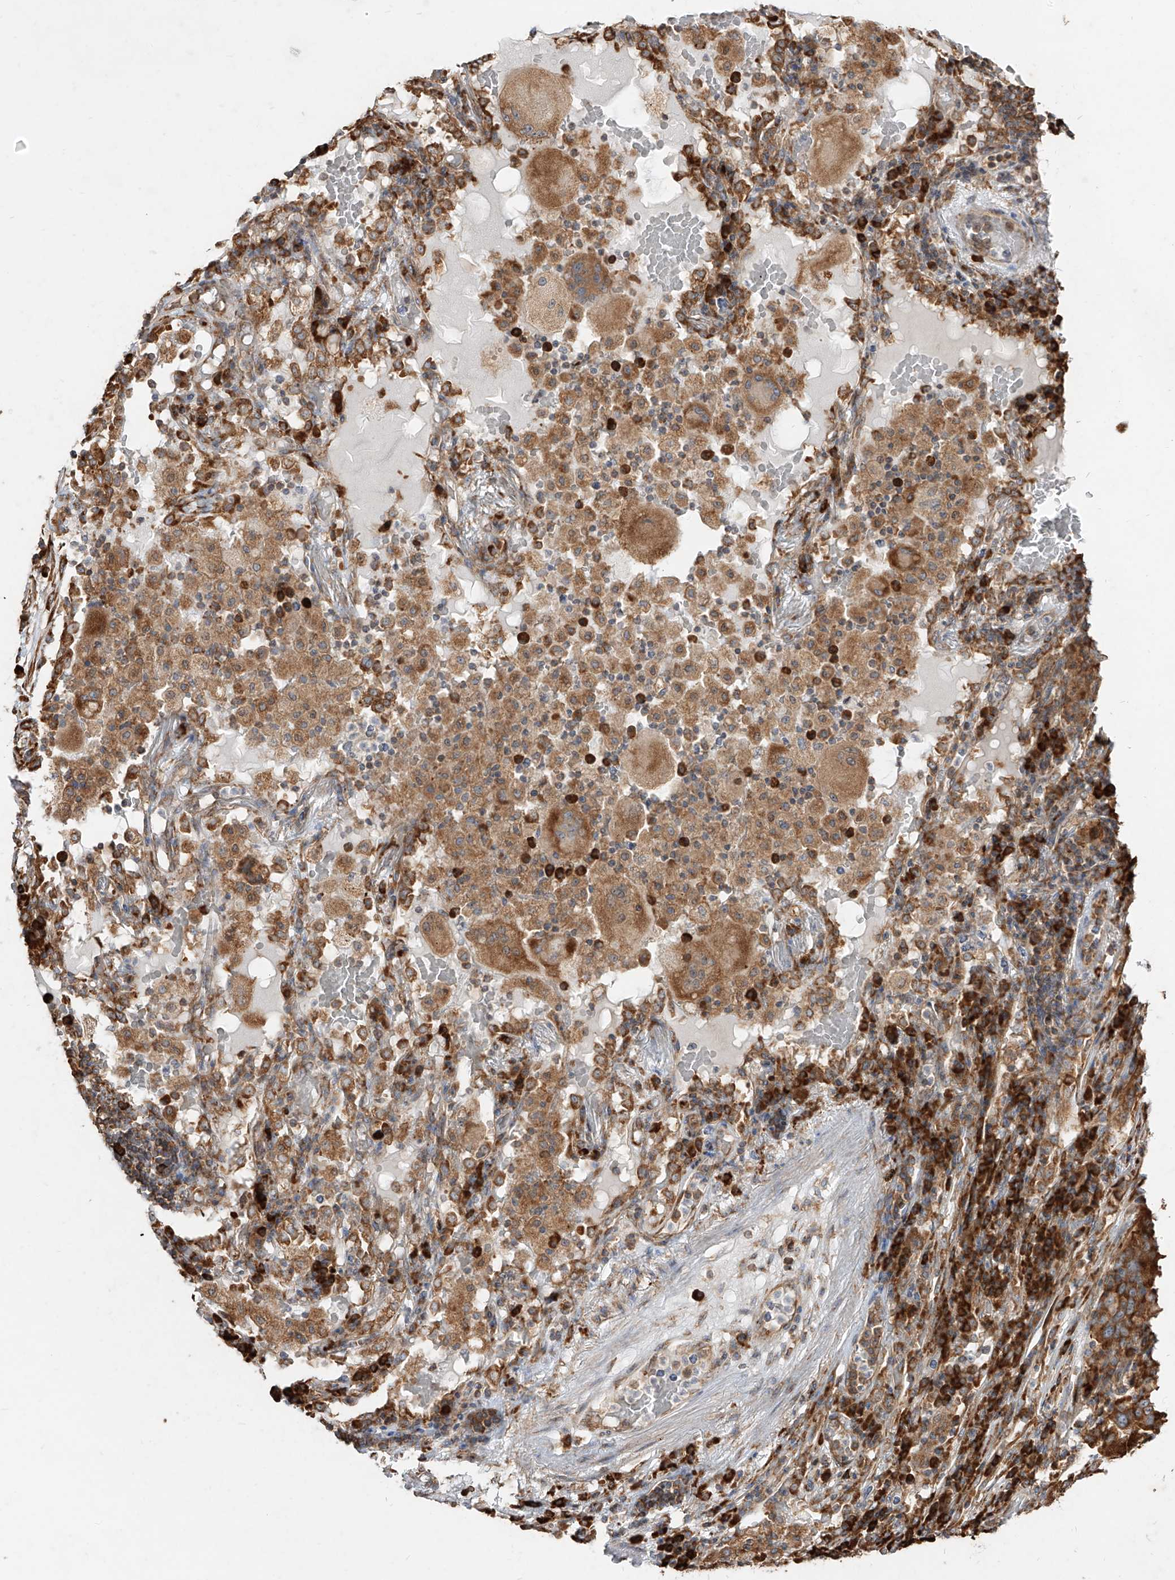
{"staining": {"intensity": "strong", "quantity": ">75%", "location": "cytoplasmic/membranous"}, "tissue": "lung cancer", "cell_type": "Tumor cells", "image_type": "cancer", "snomed": [{"axis": "morphology", "description": "Squamous cell carcinoma, NOS"}, {"axis": "topography", "description": "Lung"}], "caption": "Protein staining by immunohistochemistry (IHC) demonstrates strong cytoplasmic/membranous expression in approximately >75% of tumor cells in lung cancer (squamous cell carcinoma).", "gene": "RPS25", "patient": {"sex": "male", "age": 65}}